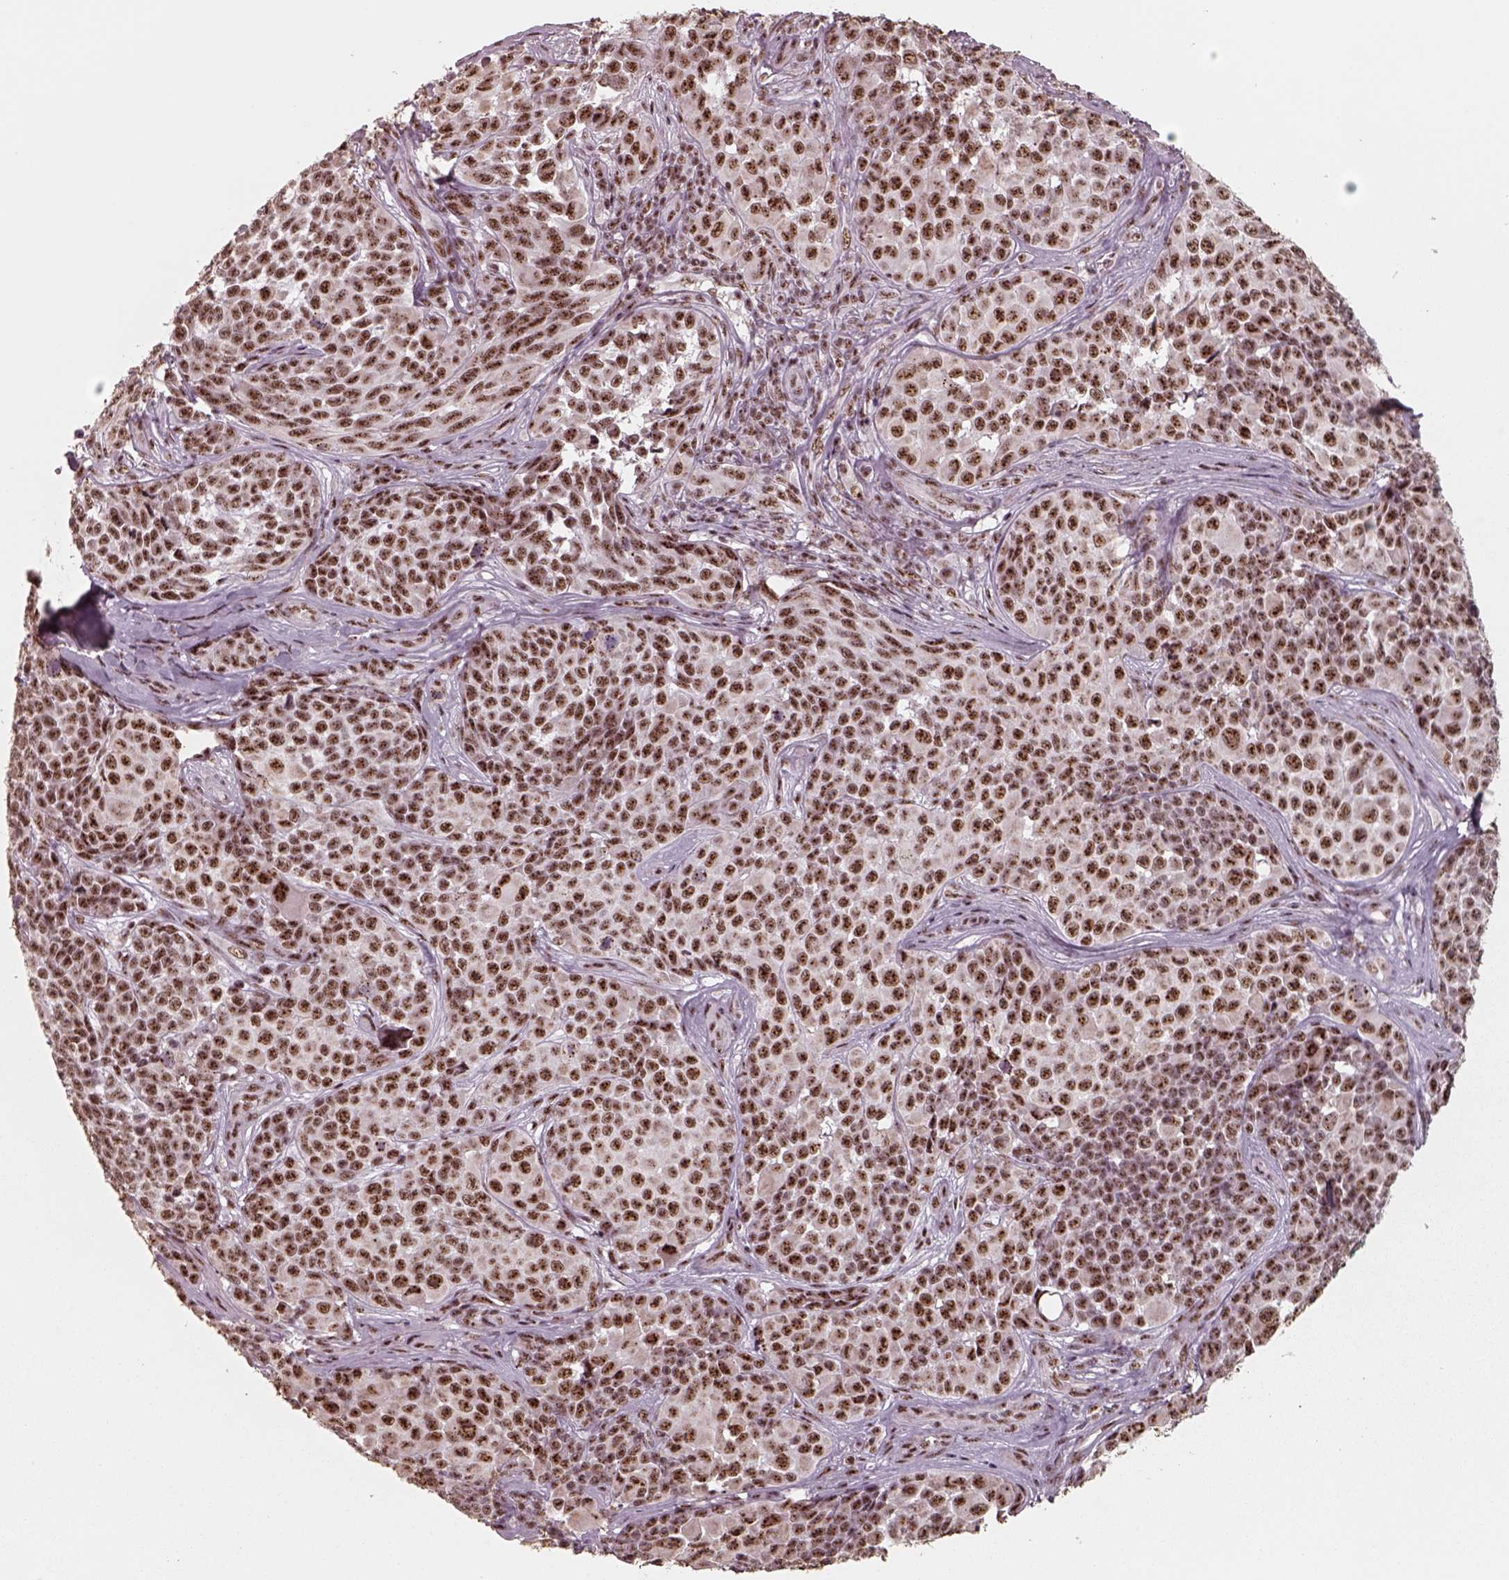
{"staining": {"intensity": "strong", "quantity": ">75%", "location": "nuclear"}, "tissue": "melanoma", "cell_type": "Tumor cells", "image_type": "cancer", "snomed": [{"axis": "morphology", "description": "Malignant melanoma, NOS"}, {"axis": "topography", "description": "Skin"}], "caption": "Melanoma stained with immunohistochemistry displays strong nuclear positivity in about >75% of tumor cells.", "gene": "ATXN7L3", "patient": {"sex": "female", "age": 88}}